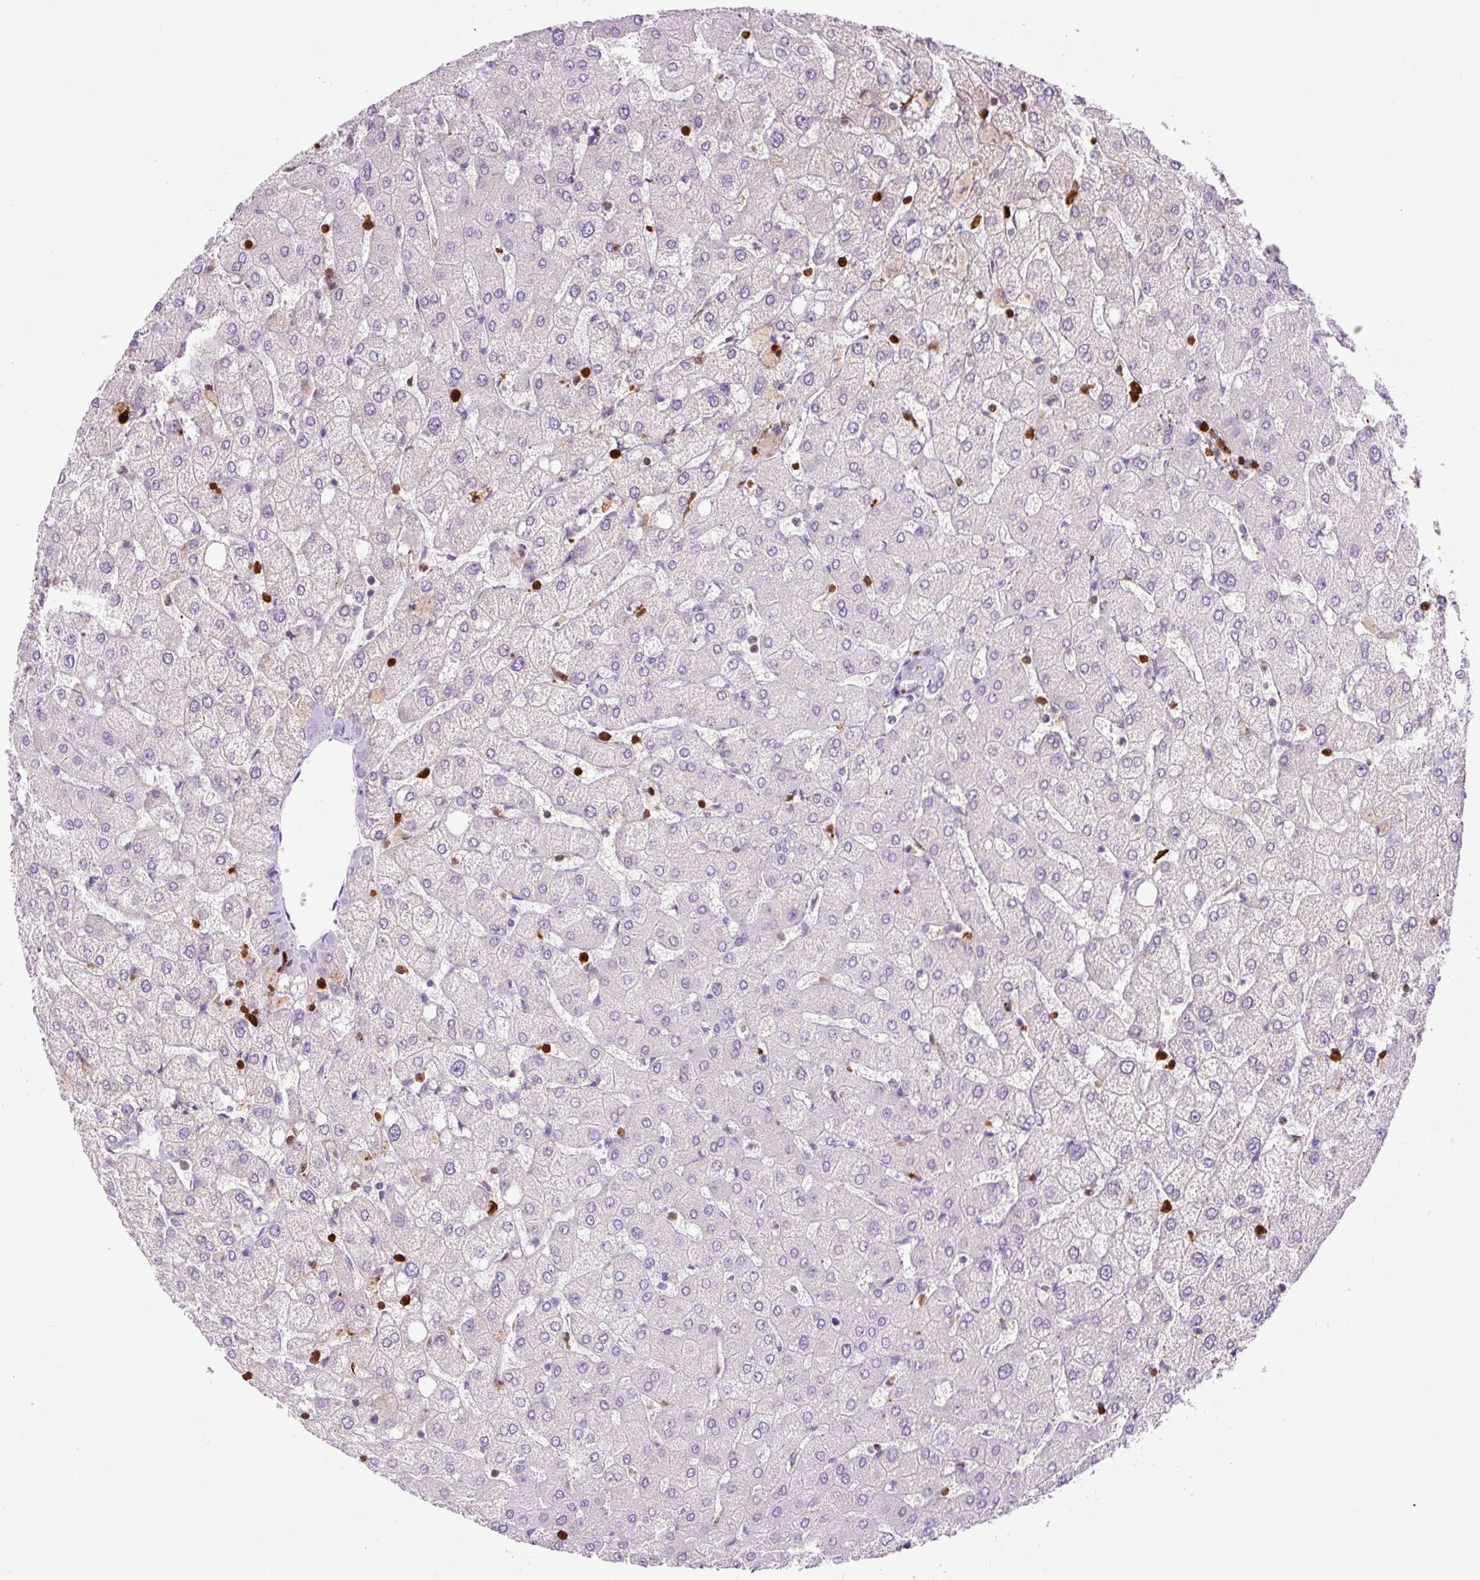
{"staining": {"intensity": "negative", "quantity": "none", "location": "none"}, "tissue": "liver", "cell_type": "Cholangiocytes", "image_type": "normal", "snomed": [{"axis": "morphology", "description": "Normal tissue, NOS"}, {"axis": "topography", "description": "Liver"}], "caption": "This photomicrograph is of benign liver stained with IHC to label a protein in brown with the nuclei are counter-stained blue. There is no staining in cholangiocytes. (Brightfield microscopy of DAB immunohistochemistry at high magnification).", "gene": "S100A4", "patient": {"sex": "female", "age": 54}}